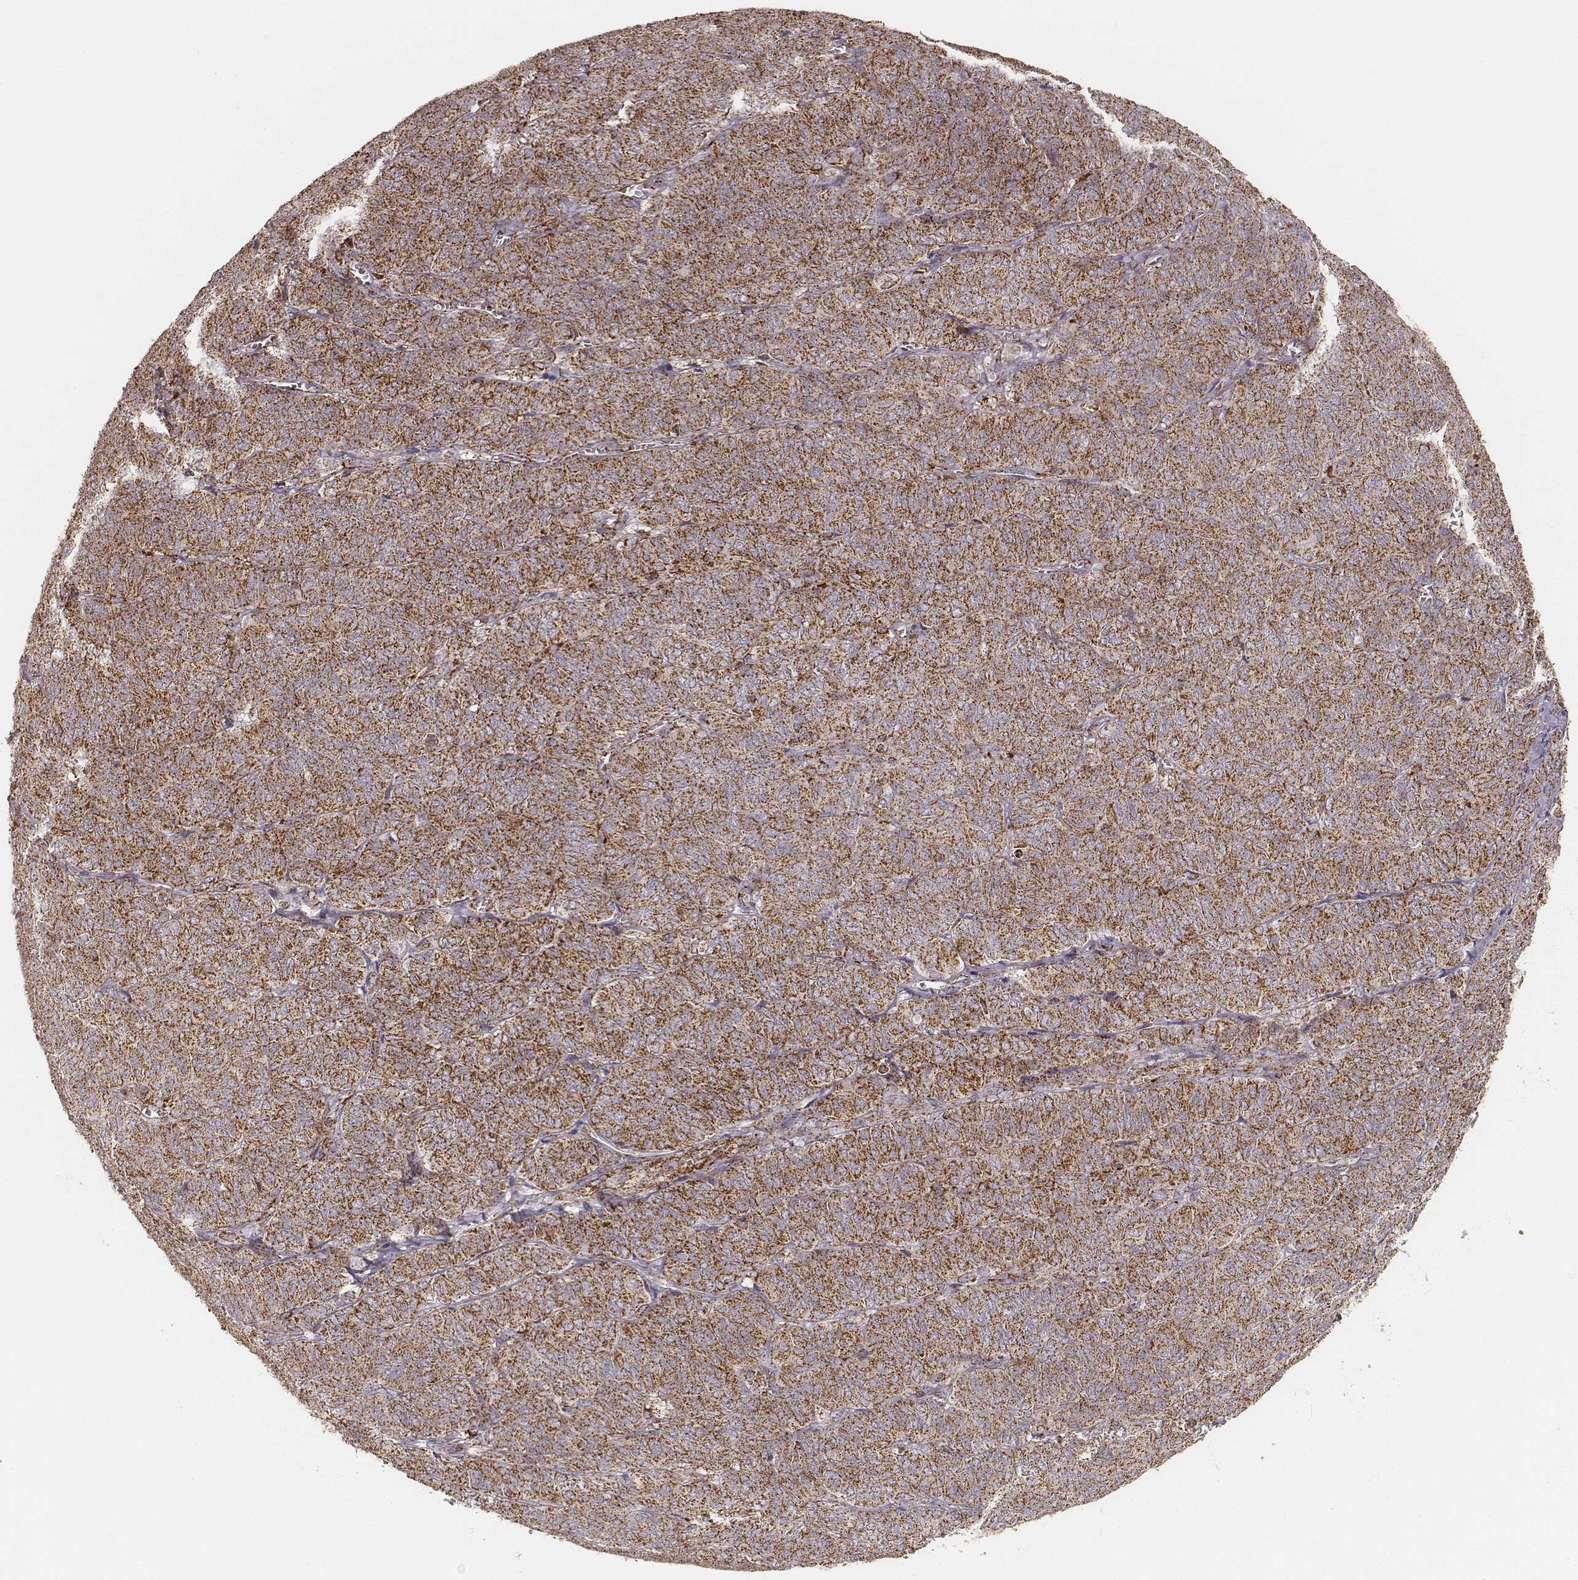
{"staining": {"intensity": "strong", "quantity": ">75%", "location": "cytoplasmic/membranous"}, "tissue": "ovarian cancer", "cell_type": "Tumor cells", "image_type": "cancer", "snomed": [{"axis": "morphology", "description": "Carcinoma, endometroid"}, {"axis": "topography", "description": "Ovary"}], "caption": "Human ovarian cancer stained with a brown dye displays strong cytoplasmic/membranous positive staining in approximately >75% of tumor cells.", "gene": "CS", "patient": {"sex": "female", "age": 80}}